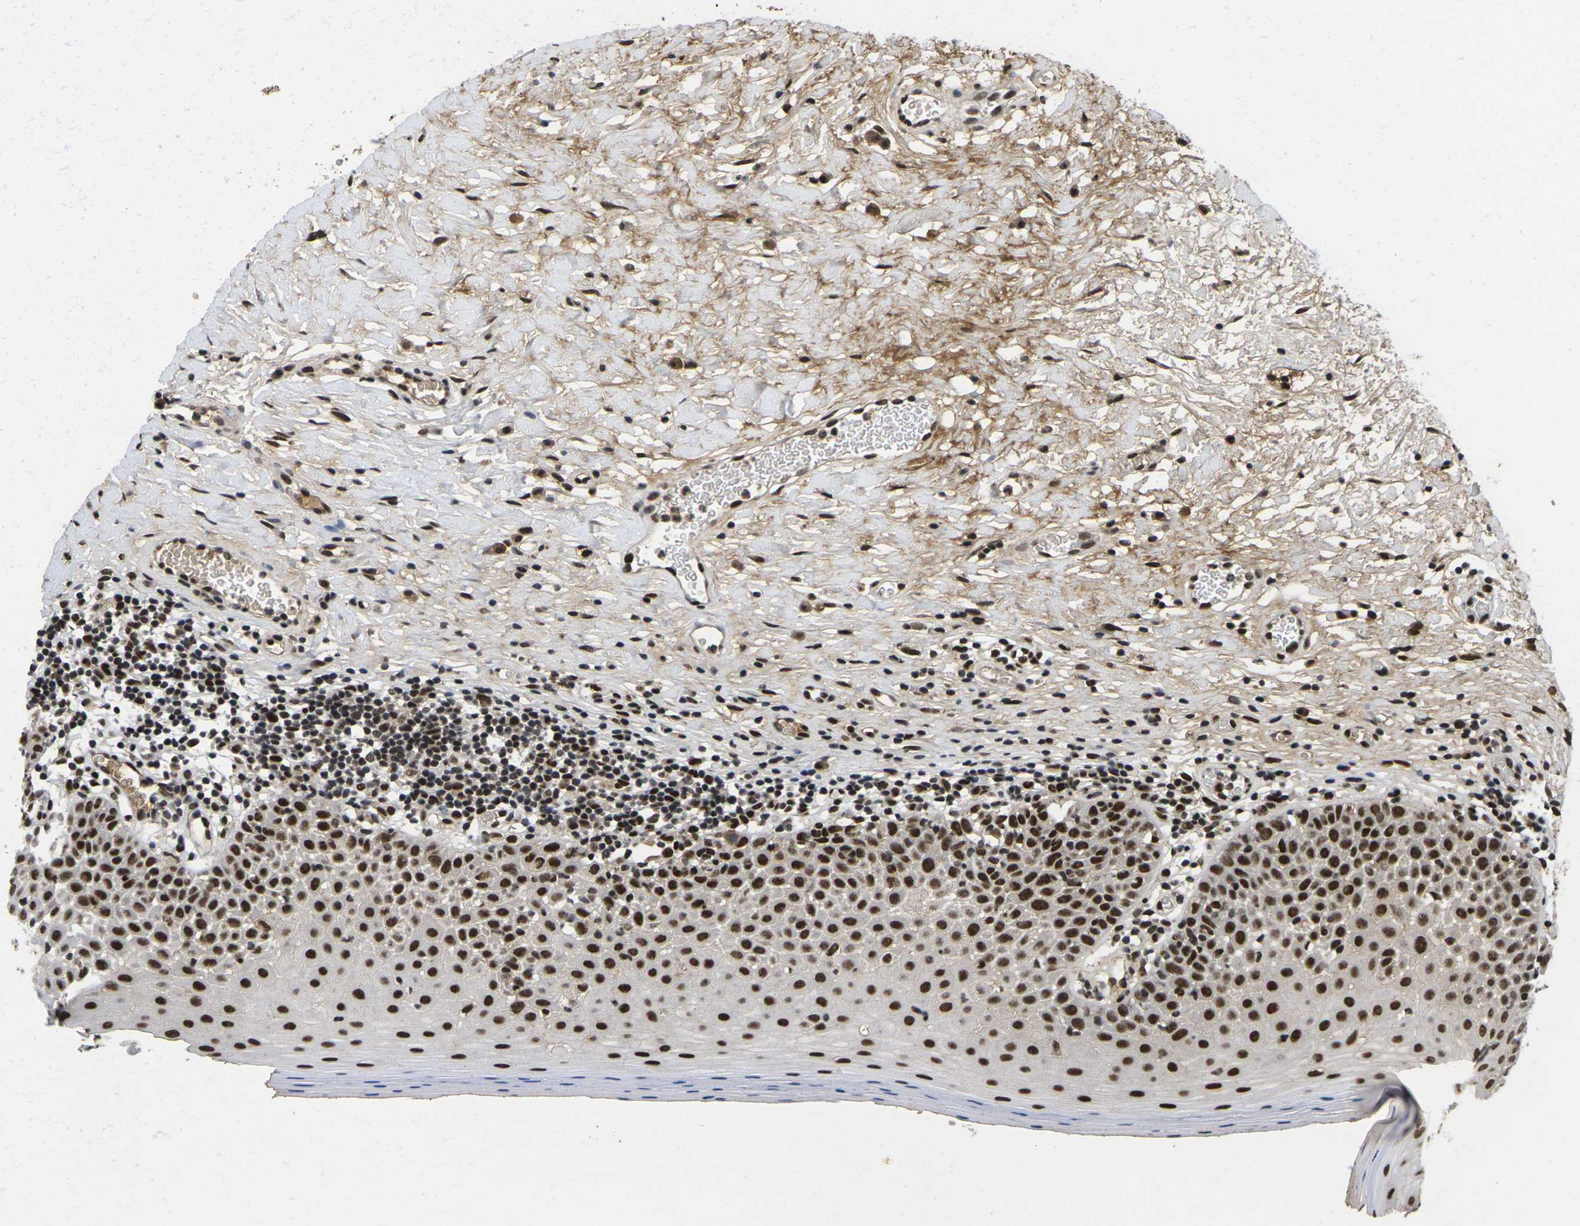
{"staining": {"intensity": "strong", "quantity": ">75%", "location": "nuclear"}, "tissue": "oral mucosa", "cell_type": "Squamous epithelial cells", "image_type": "normal", "snomed": [{"axis": "morphology", "description": "Normal tissue, NOS"}, {"axis": "topography", "description": "Skeletal muscle"}, {"axis": "topography", "description": "Oral tissue"}], "caption": "Oral mucosa stained with immunohistochemistry (IHC) exhibits strong nuclear positivity in approximately >75% of squamous epithelial cells.", "gene": "GTF2E1", "patient": {"sex": "male", "age": 58}}